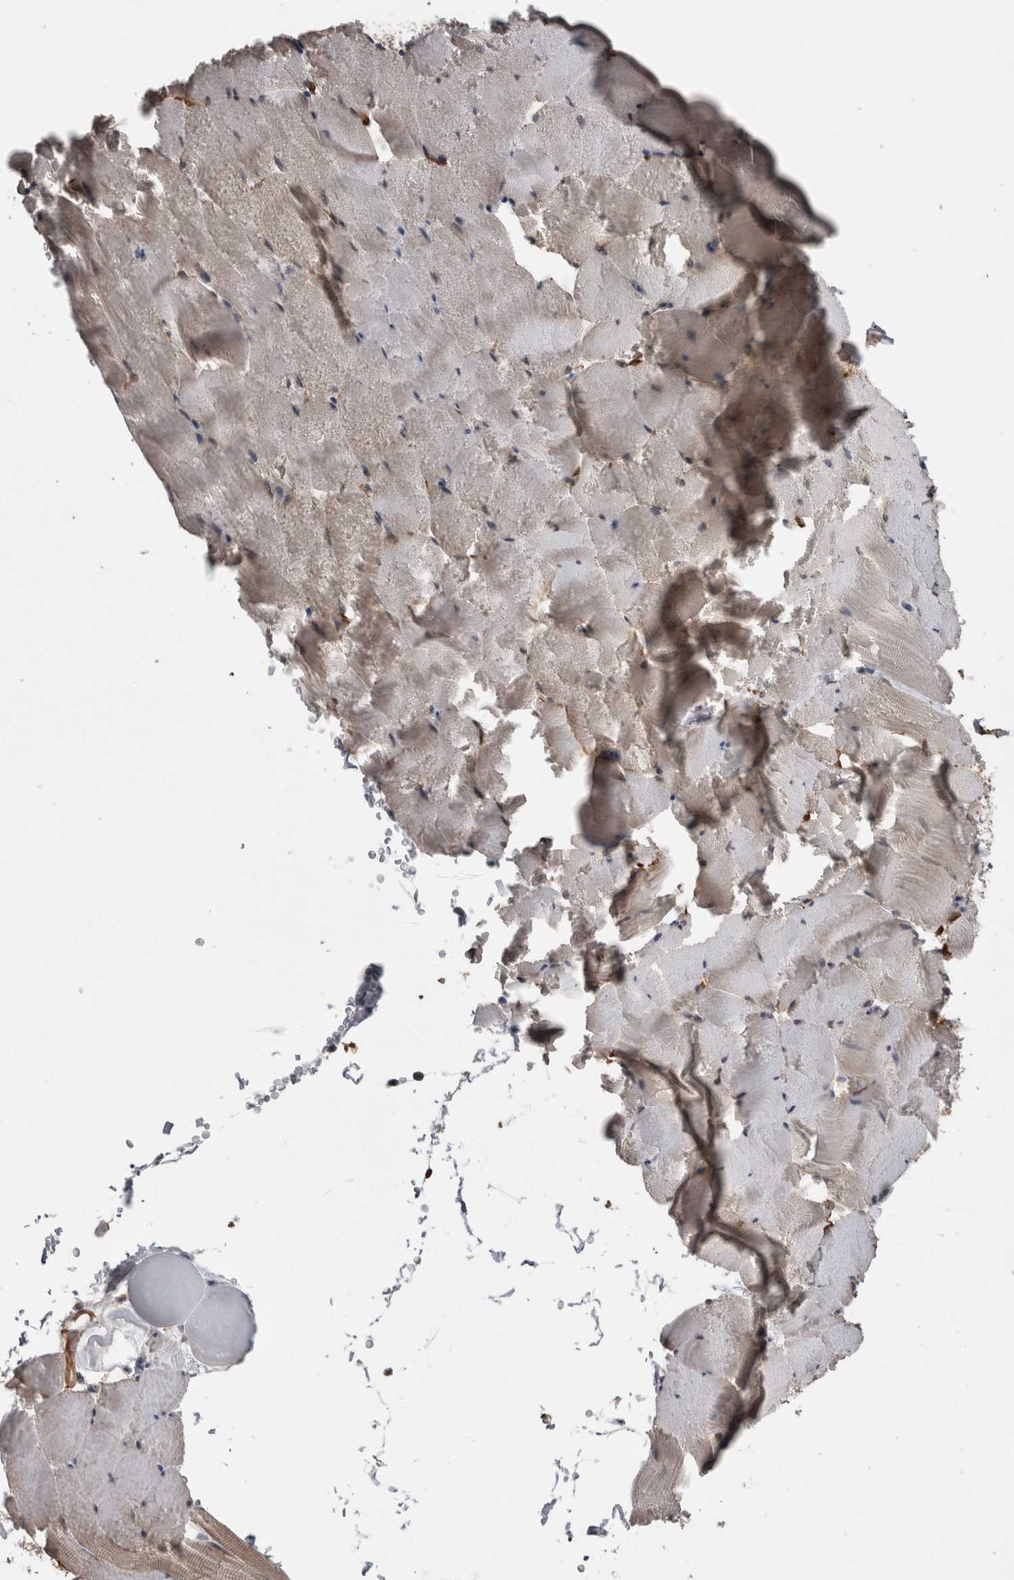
{"staining": {"intensity": "weak", "quantity": "<25%", "location": "cytoplasmic/membranous"}, "tissue": "skeletal muscle", "cell_type": "Myocytes", "image_type": "normal", "snomed": [{"axis": "morphology", "description": "Normal tissue, NOS"}, {"axis": "topography", "description": "Skeletal muscle"}], "caption": "High power microscopy histopathology image of an immunohistochemistry photomicrograph of unremarkable skeletal muscle, revealing no significant expression in myocytes.", "gene": "DDX6", "patient": {"sex": "male", "age": 62}}